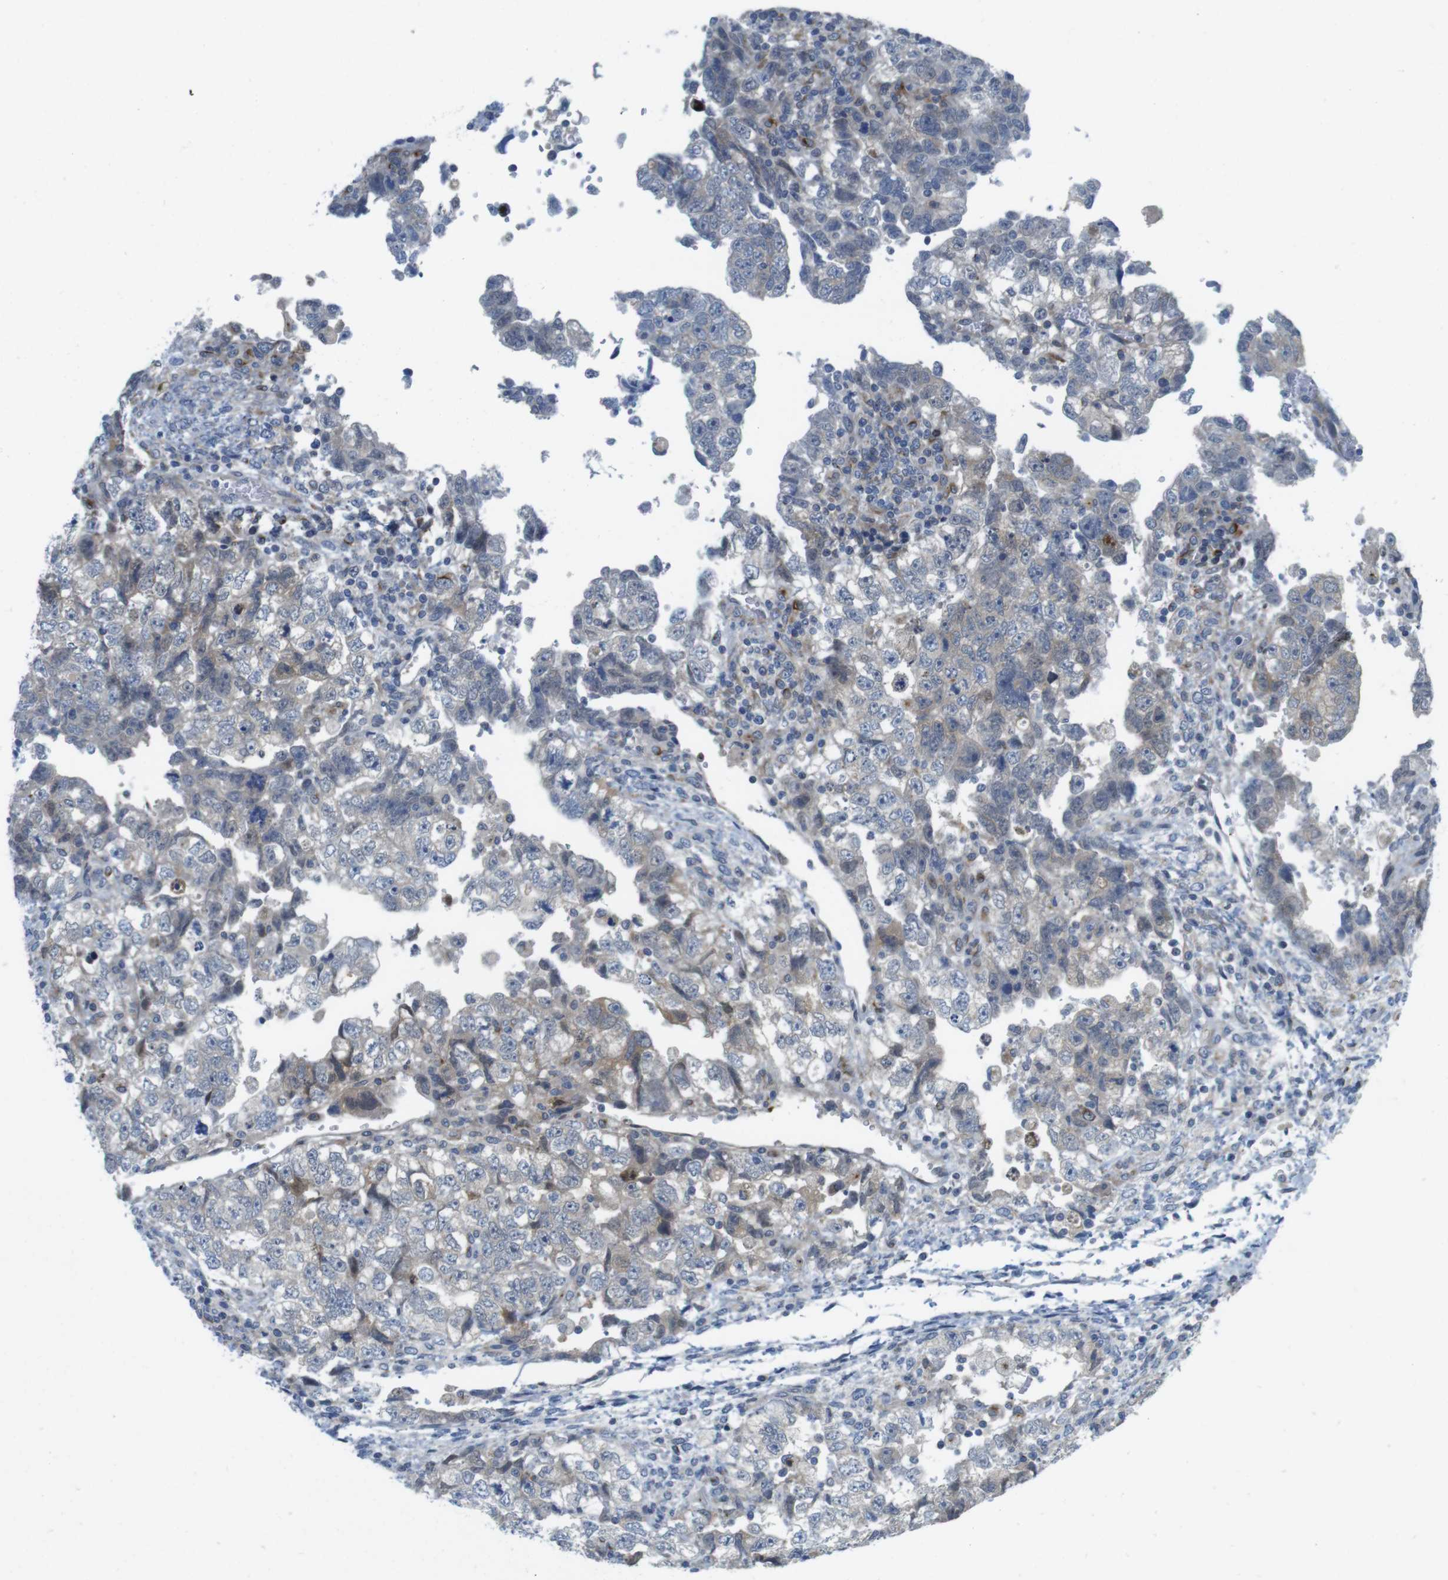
{"staining": {"intensity": "weak", "quantity": "<25%", "location": "cytoplasmic/membranous"}, "tissue": "testis cancer", "cell_type": "Tumor cells", "image_type": "cancer", "snomed": [{"axis": "morphology", "description": "Carcinoma, Embryonal, NOS"}, {"axis": "topography", "description": "Testis"}], "caption": "Human testis embryonal carcinoma stained for a protein using immunohistochemistry displays no expression in tumor cells.", "gene": "CASP2", "patient": {"sex": "male", "age": 36}}